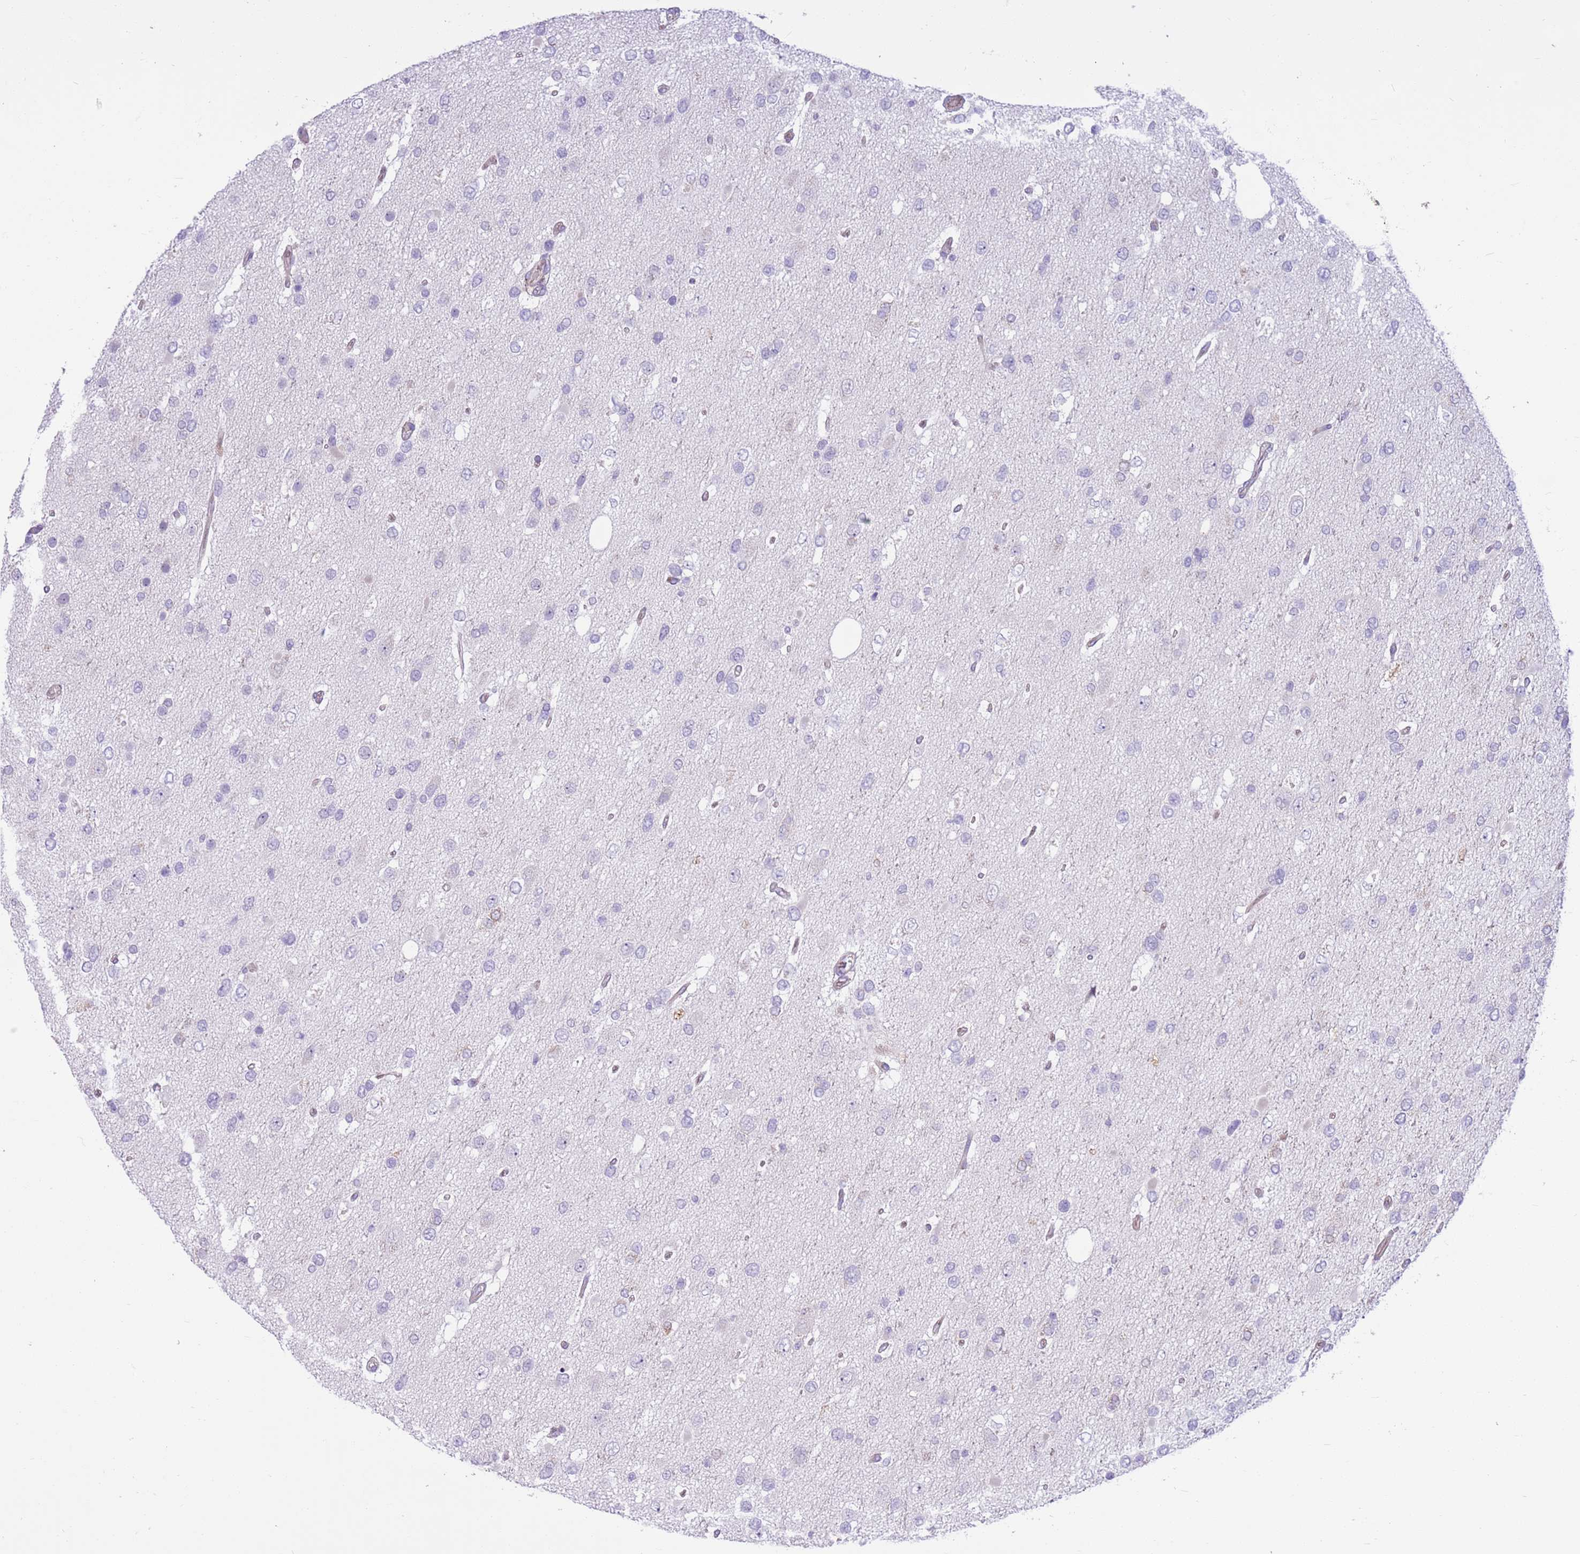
{"staining": {"intensity": "negative", "quantity": "none", "location": "none"}, "tissue": "glioma", "cell_type": "Tumor cells", "image_type": "cancer", "snomed": [{"axis": "morphology", "description": "Glioma, malignant, High grade"}, {"axis": "topography", "description": "Brain"}], "caption": "High power microscopy image of an IHC micrograph of malignant glioma (high-grade), revealing no significant staining in tumor cells.", "gene": "PARP8", "patient": {"sex": "male", "age": 53}}